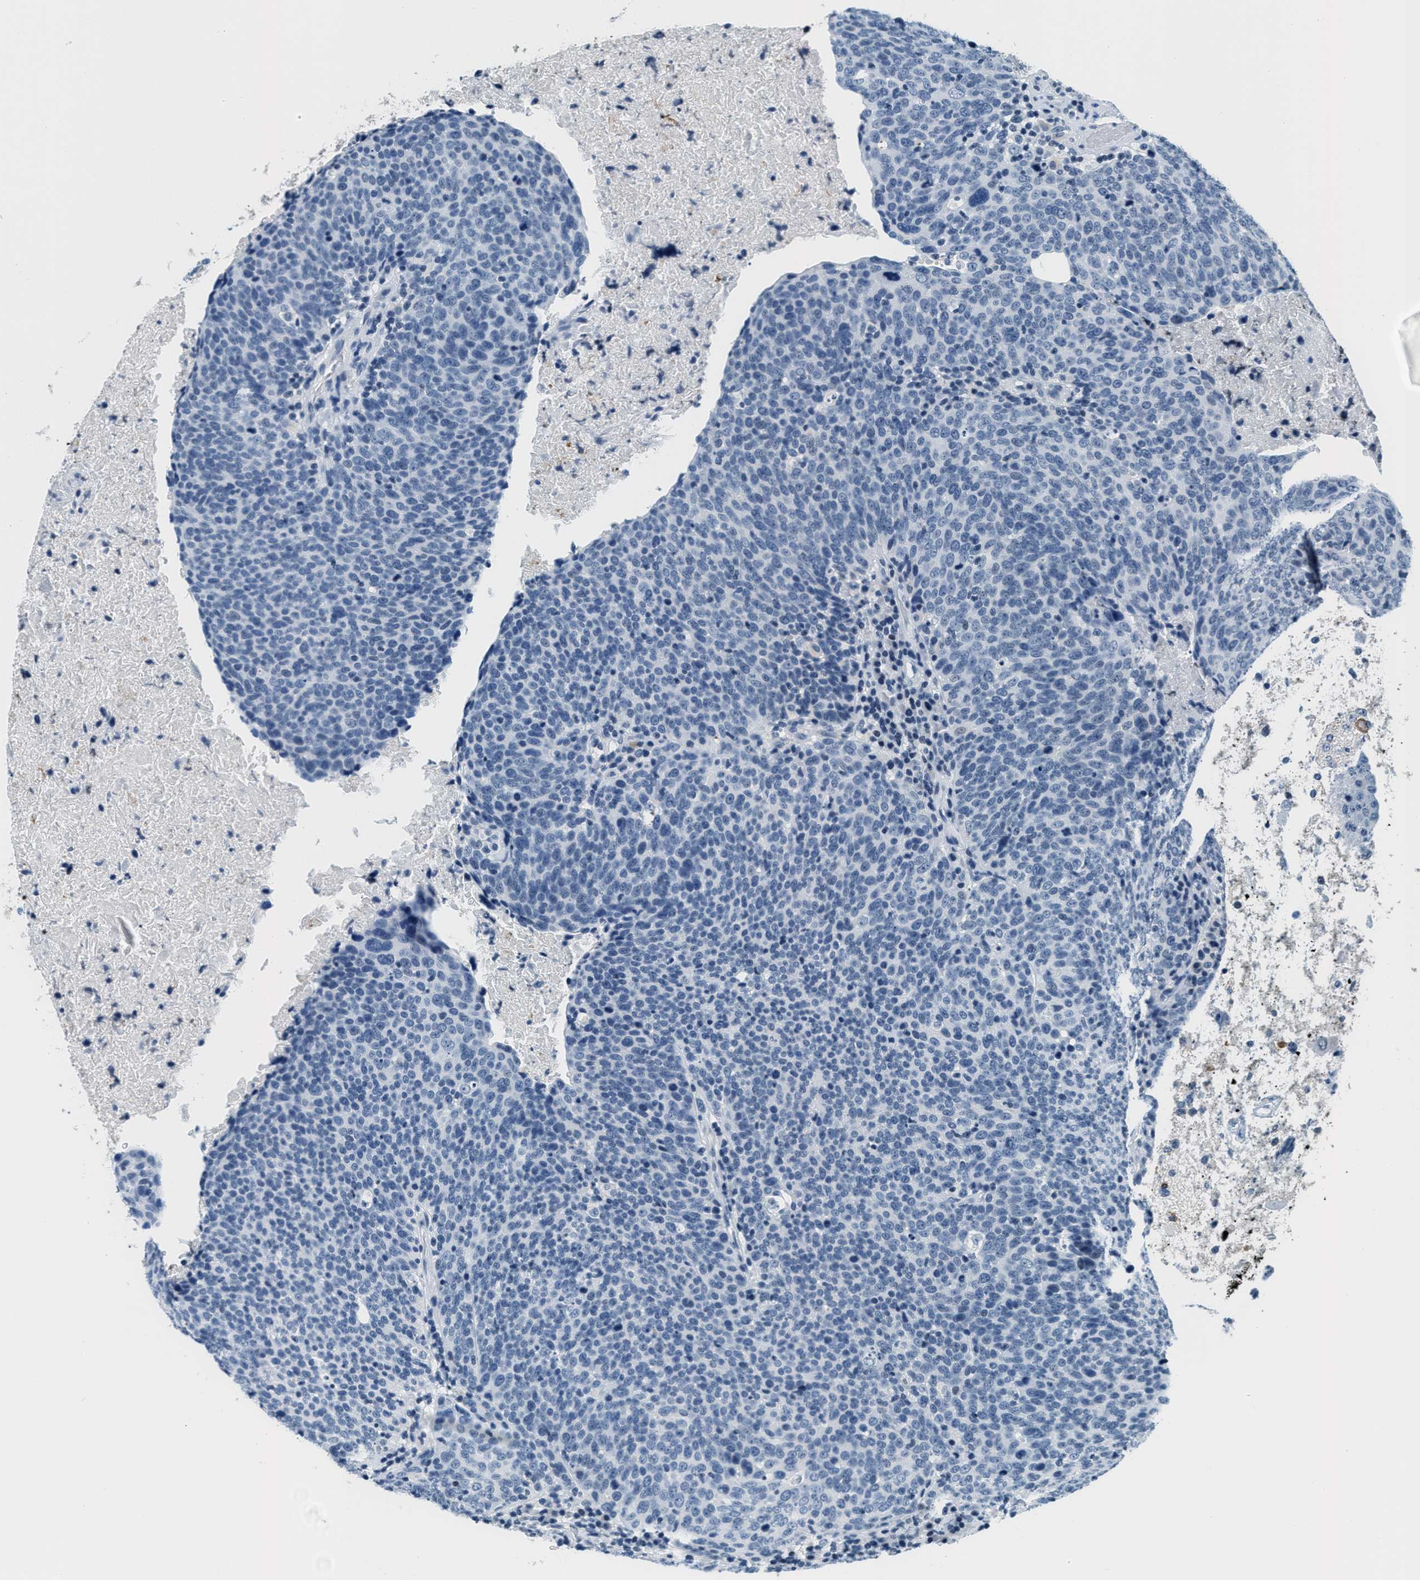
{"staining": {"intensity": "negative", "quantity": "none", "location": "none"}, "tissue": "head and neck cancer", "cell_type": "Tumor cells", "image_type": "cancer", "snomed": [{"axis": "morphology", "description": "Squamous cell carcinoma, NOS"}, {"axis": "morphology", "description": "Squamous cell carcinoma, metastatic, NOS"}, {"axis": "topography", "description": "Lymph node"}, {"axis": "topography", "description": "Head-Neck"}], "caption": "Image shows no significant protein expression in tumor cells of head and neck cancer.", "gene": "CA4", "patient": {"sex": "male", "age": 62}}